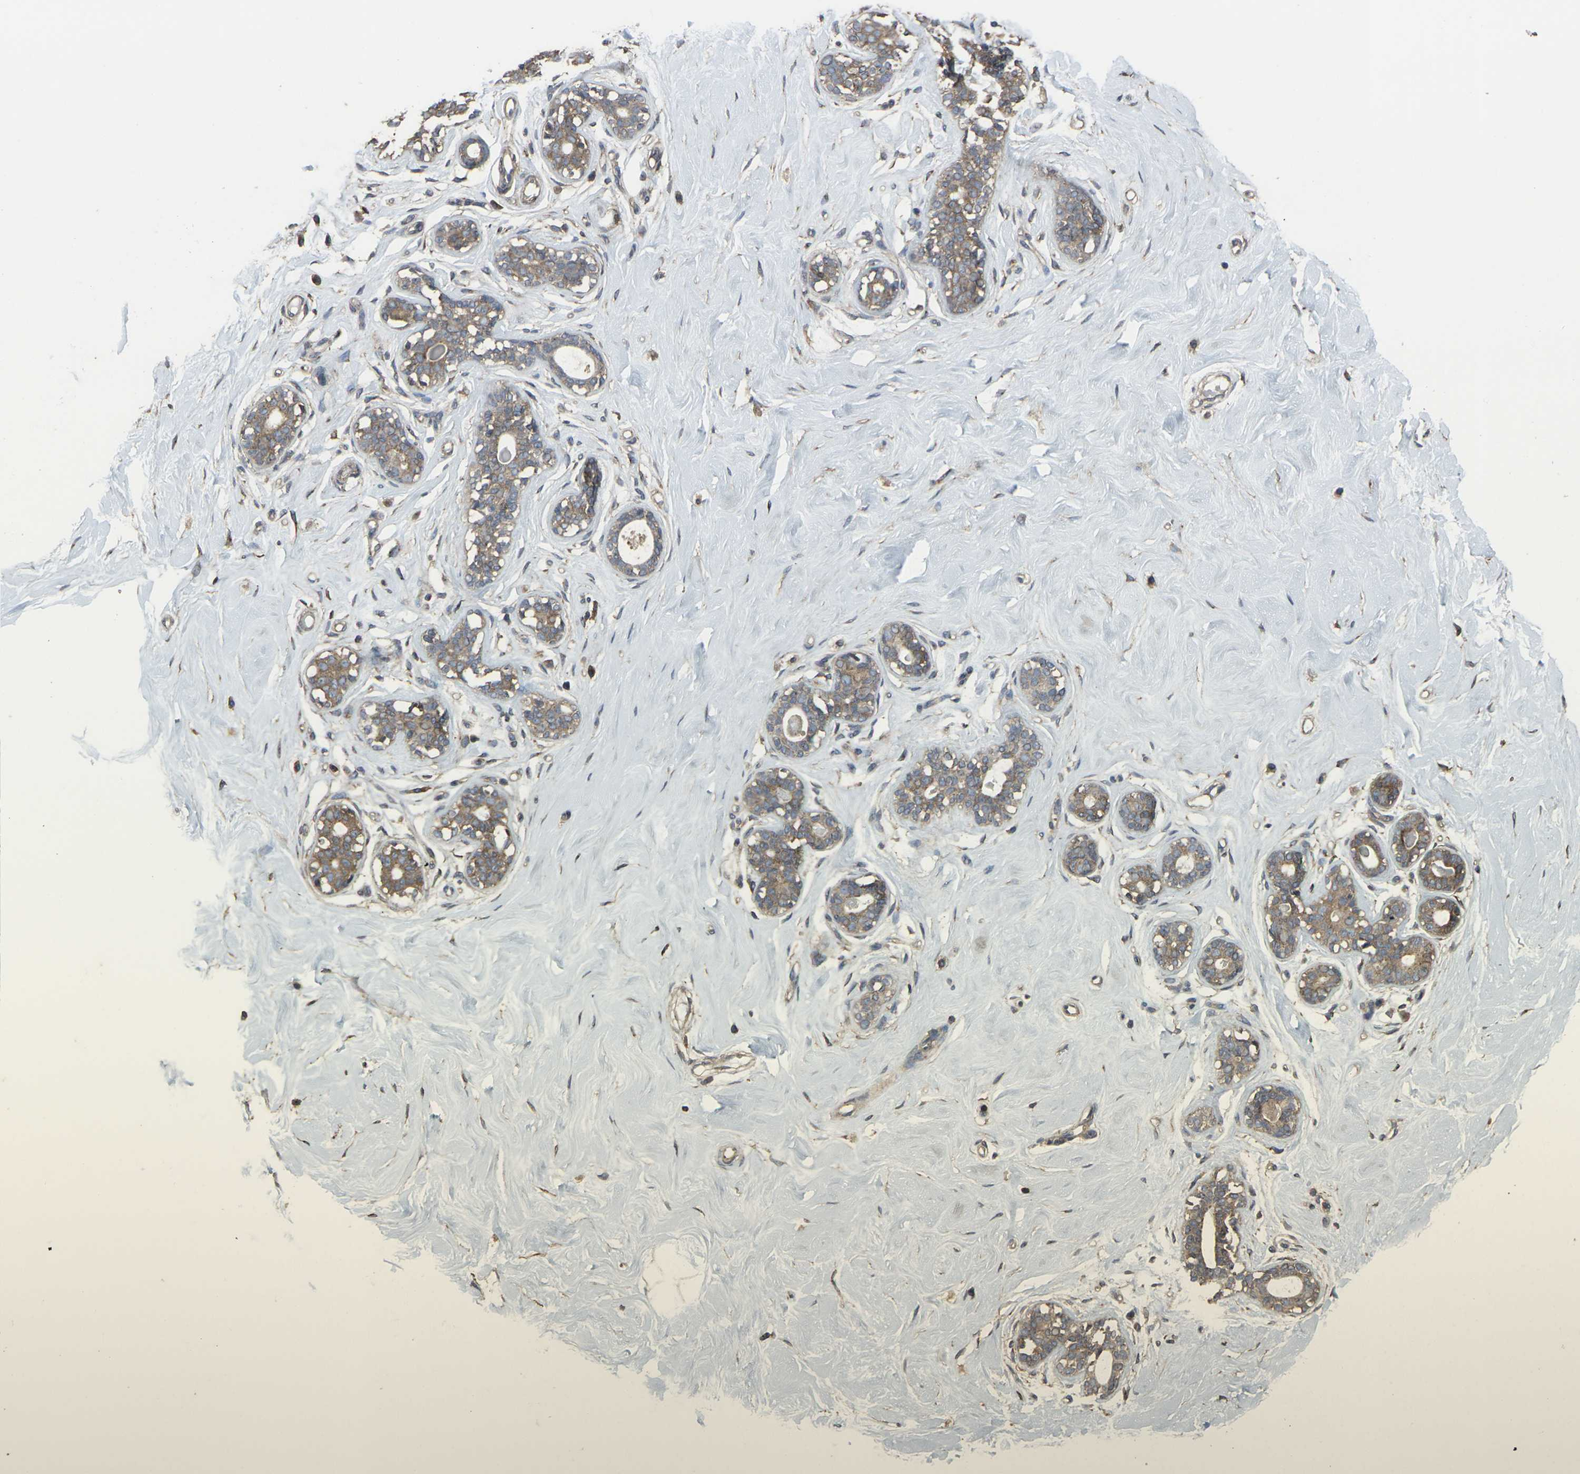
{"staining": {"intensity": "moderate", "quantity": ">75%", "location": "cytoplasmic/membranous"}, "tissue": "breast", "cell_type": "Adipocytes", "image_type": "normal", "snomed": [{"axis": "morphology", "description": "Normal tissue, NOS"}, {"axis": "topography", "description": "Breast"}], "caption": "Immunohistochemical staining of normal human breast displays moderate cytoplasmic/membranous protein staining in about >75% of adipocytes.", "gene": "PRKACB", "patient": {"sex": "female", "age": 23}}